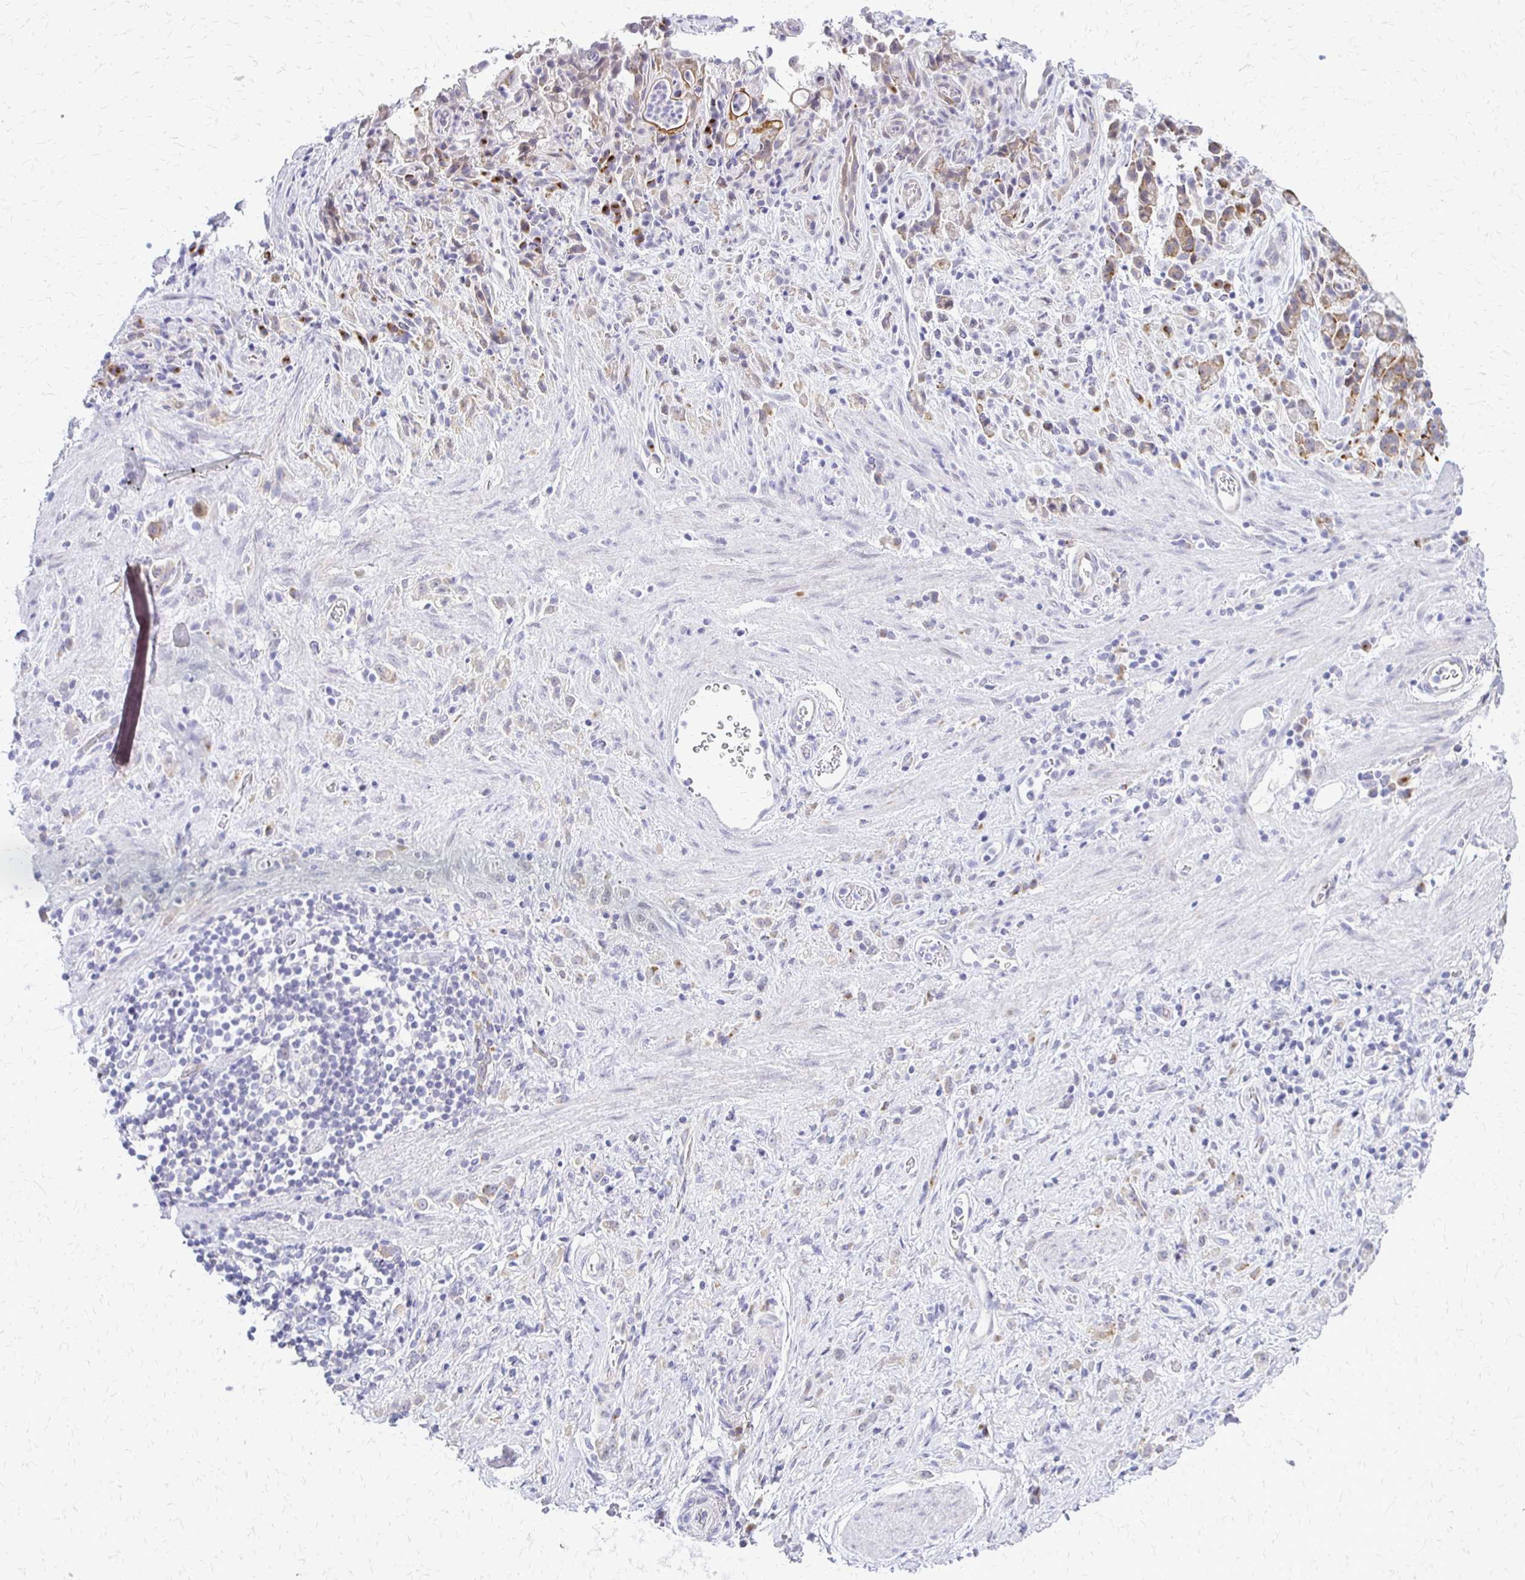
{"staining": {"intensity": "moderate", "quantity": "<25%", "location": "cytoplasmic/membranous"}, "tissue": "stomach cancer", "cell_type": "Tumor cells", "image_type": "cancer", "snomed": [{"axis": "morphology", "description": "Adenocarcinoma, NOS"}, {"axis": "topography", "description": "Stomach"}], "caption": "A photomicrograph of stomach adenocarcinoma stained for a protein reveals moderate cytoplasmic/membranous brown staining in tumor cells. The staining was performed using DAB, with brown indicating positive protein expression. Nuclei are stained blue with hematoxylin.", "gene": "EPYC", "patient": {"sex": "female", "age": 60}}